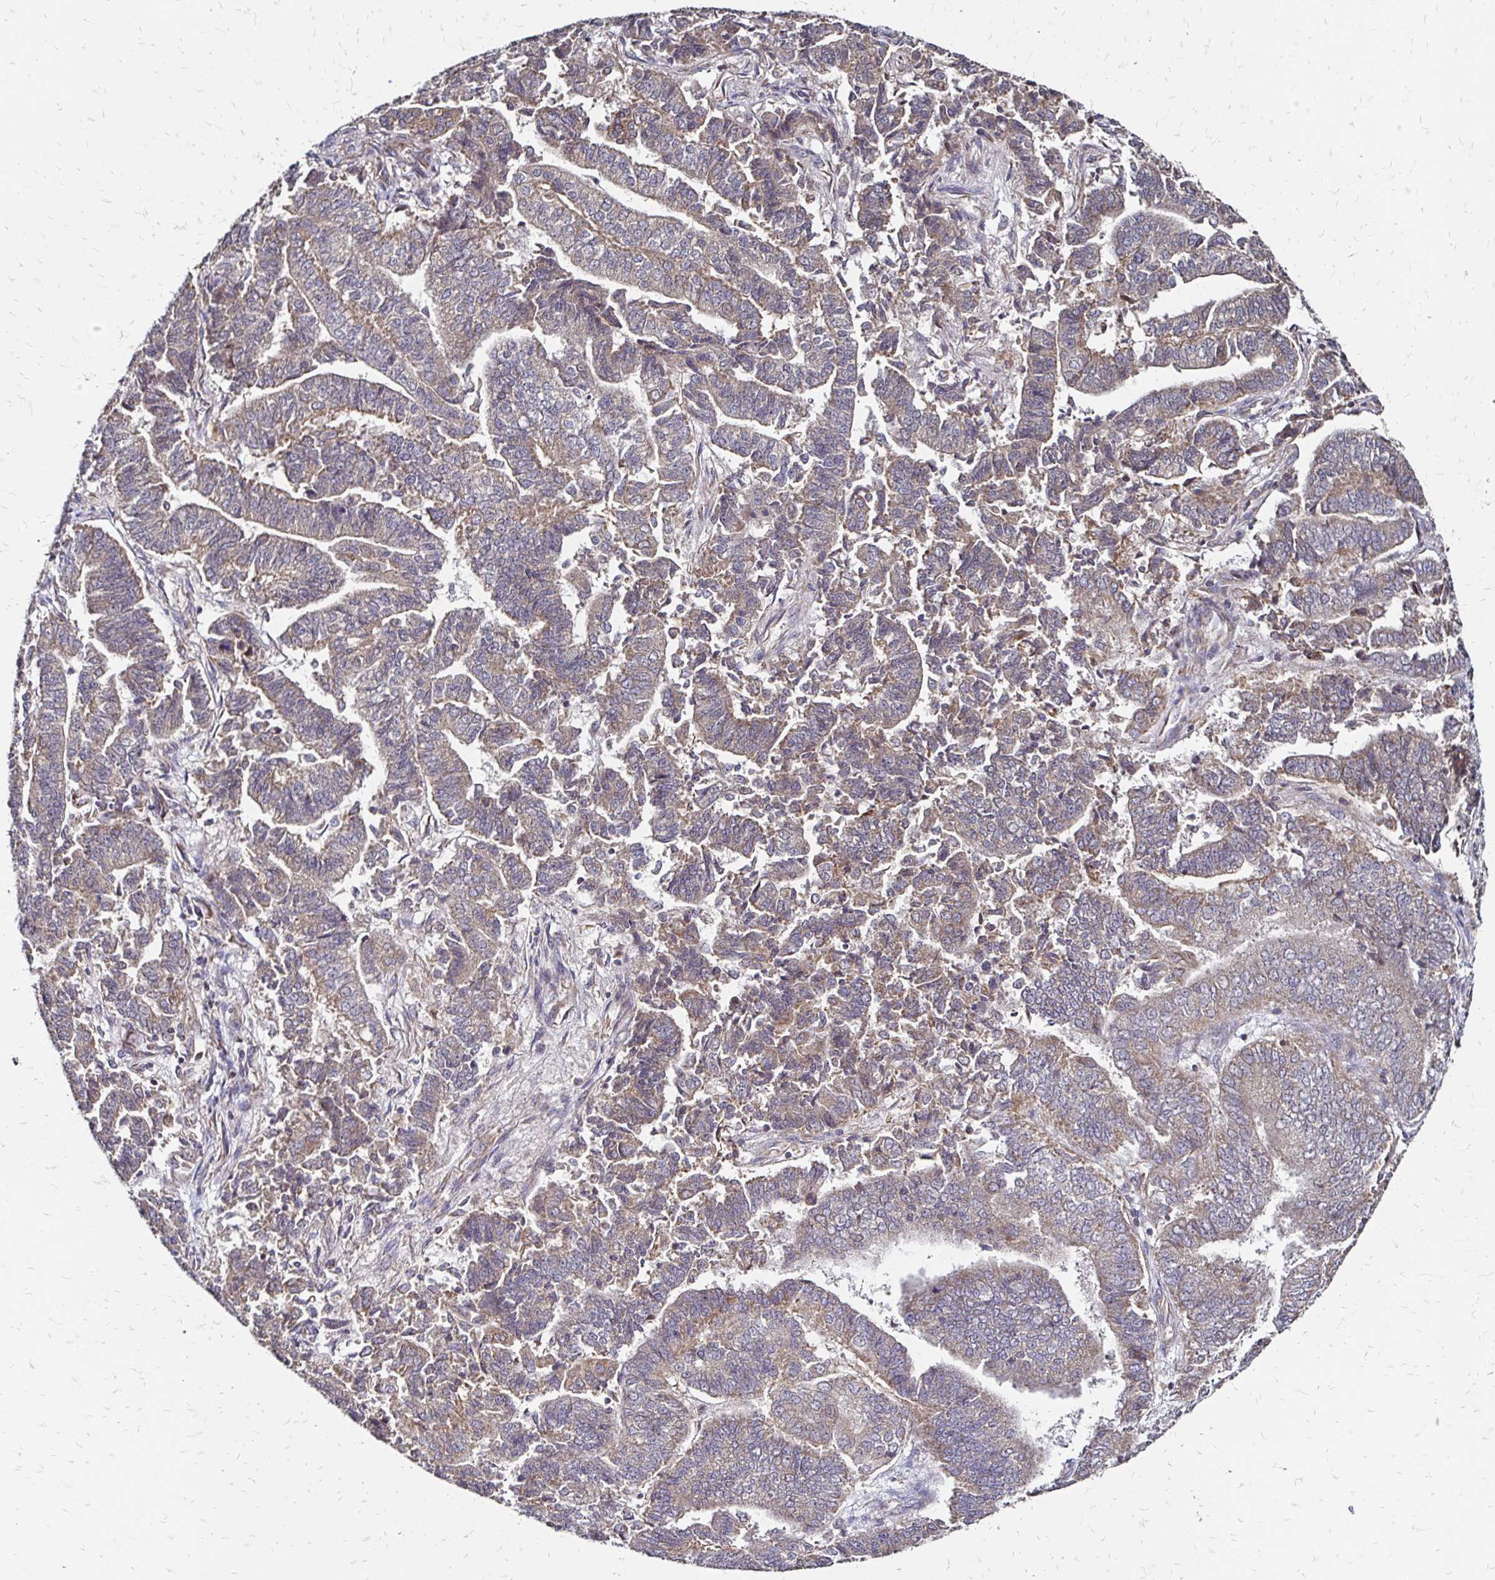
{"staining": {"intensity": "moderate", "quantity": ">75%", "location": "cytoplasmic/membranous"}, "tissue": "endometrial cancer", "cell_type": "Tumor cells", "image_type": "cancer", "snomed": [{"axis": "morphology", "description": "Adenocarcinoma, NOS"}, {"axis": "topography", "description": "Endometrium"}], "caption": "A high-resolution image shows immunohistochemistry (IHC) staining of endometrial cancer, which demonstrates moderate cytoplasmic/membranous expression in approximately >75% of tumor cells.", "gene": "ZW10", "patient": {"sex": "female", "age": 72}}